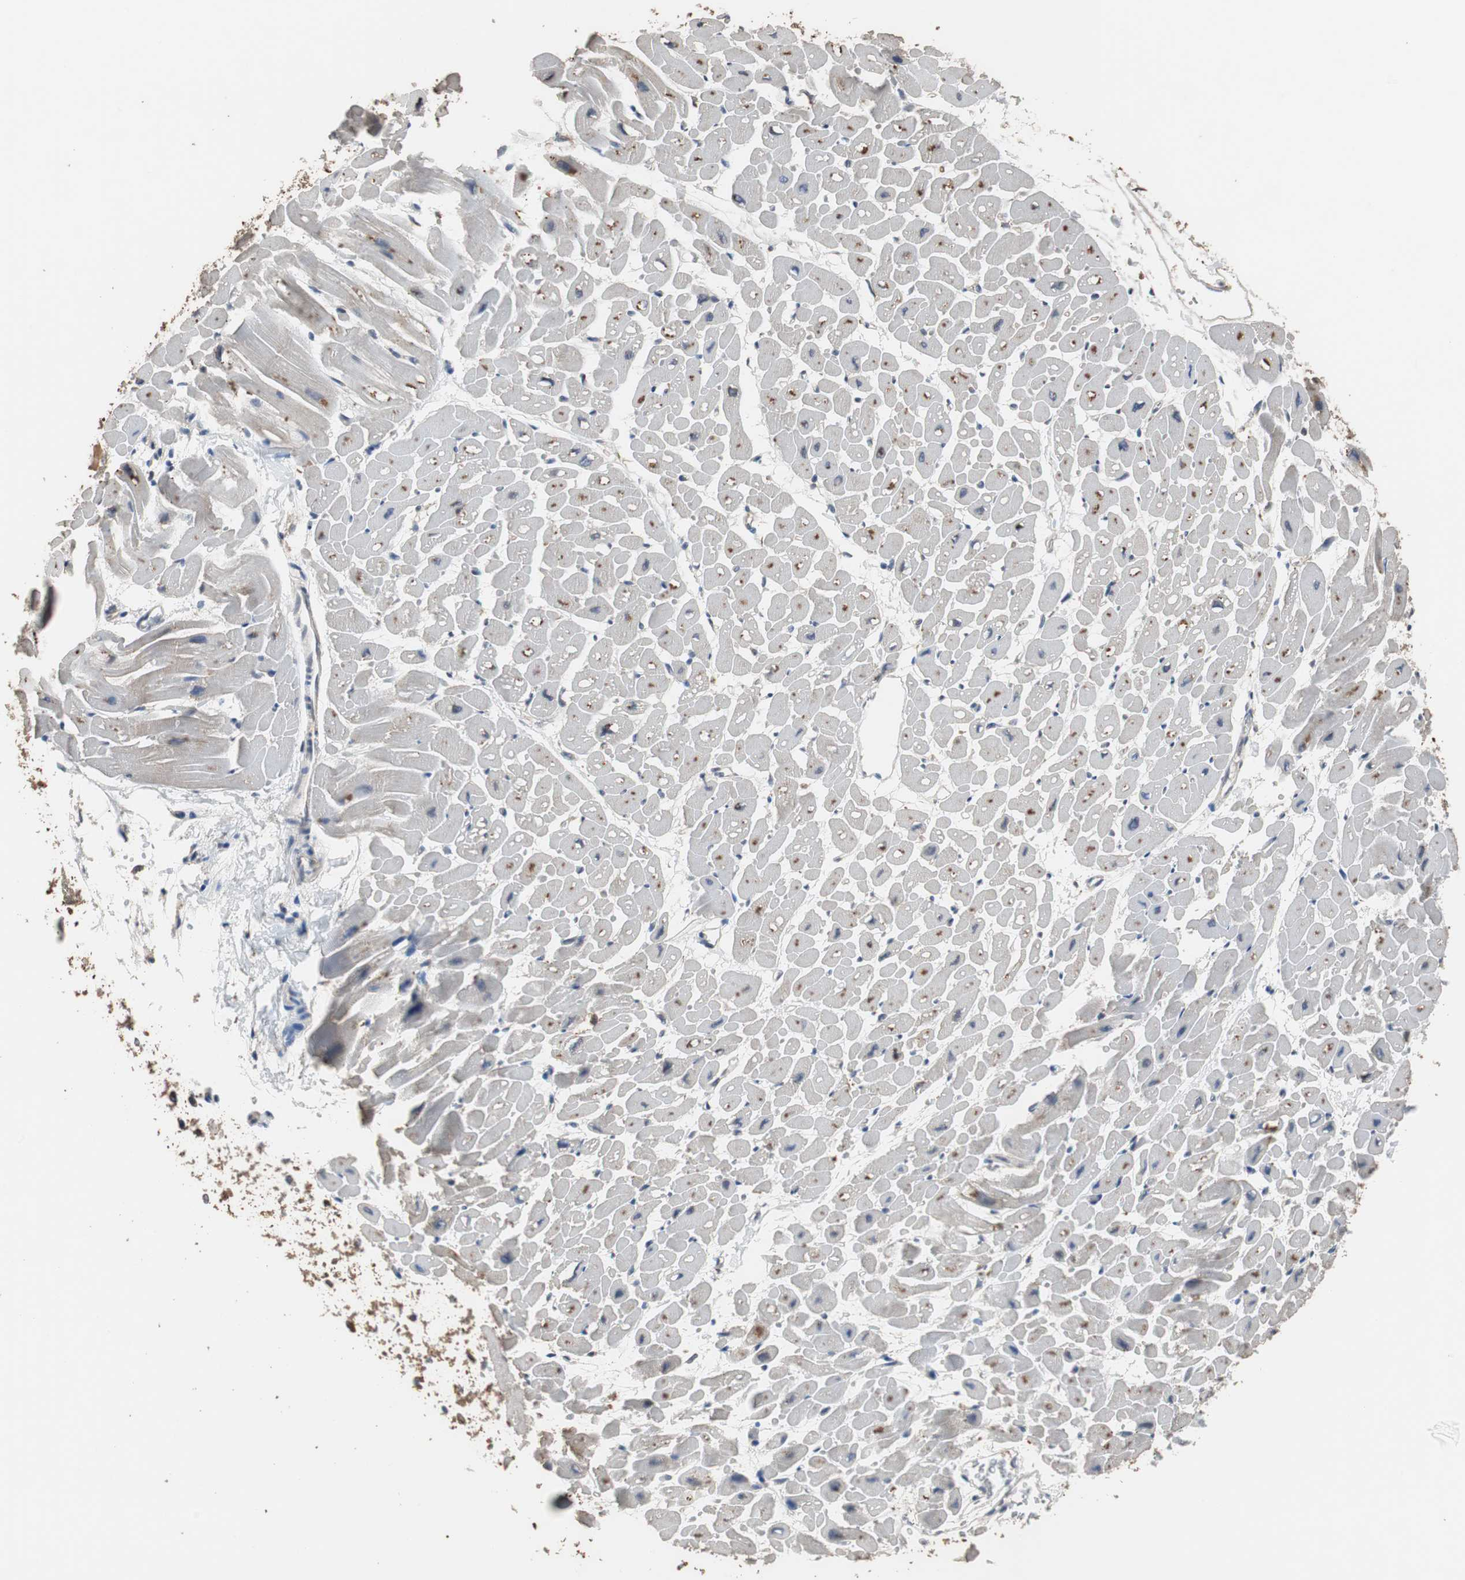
{"staining": {"intensity": "moderate", "quantity": "25%-75%", "location": "cytoplasmic/membranous"}, "tissue": "heart muscle", "cell_type": "Cardiomyocytes", "image_type": "normal", "snomed": [{"axis": "morphology", "description": "Normal tissue, NOS"}, {"axis": "topography", "description": "Heart"}], "caption": "Immunohistochemical staining of unremarkable human heart muscle shows moderate cytoplasmic/membranous protein staining in about 25%-75% of cardiomyocytes.", "gene": "SCIMP", "patient": {"sex": "male", "age": 45}}